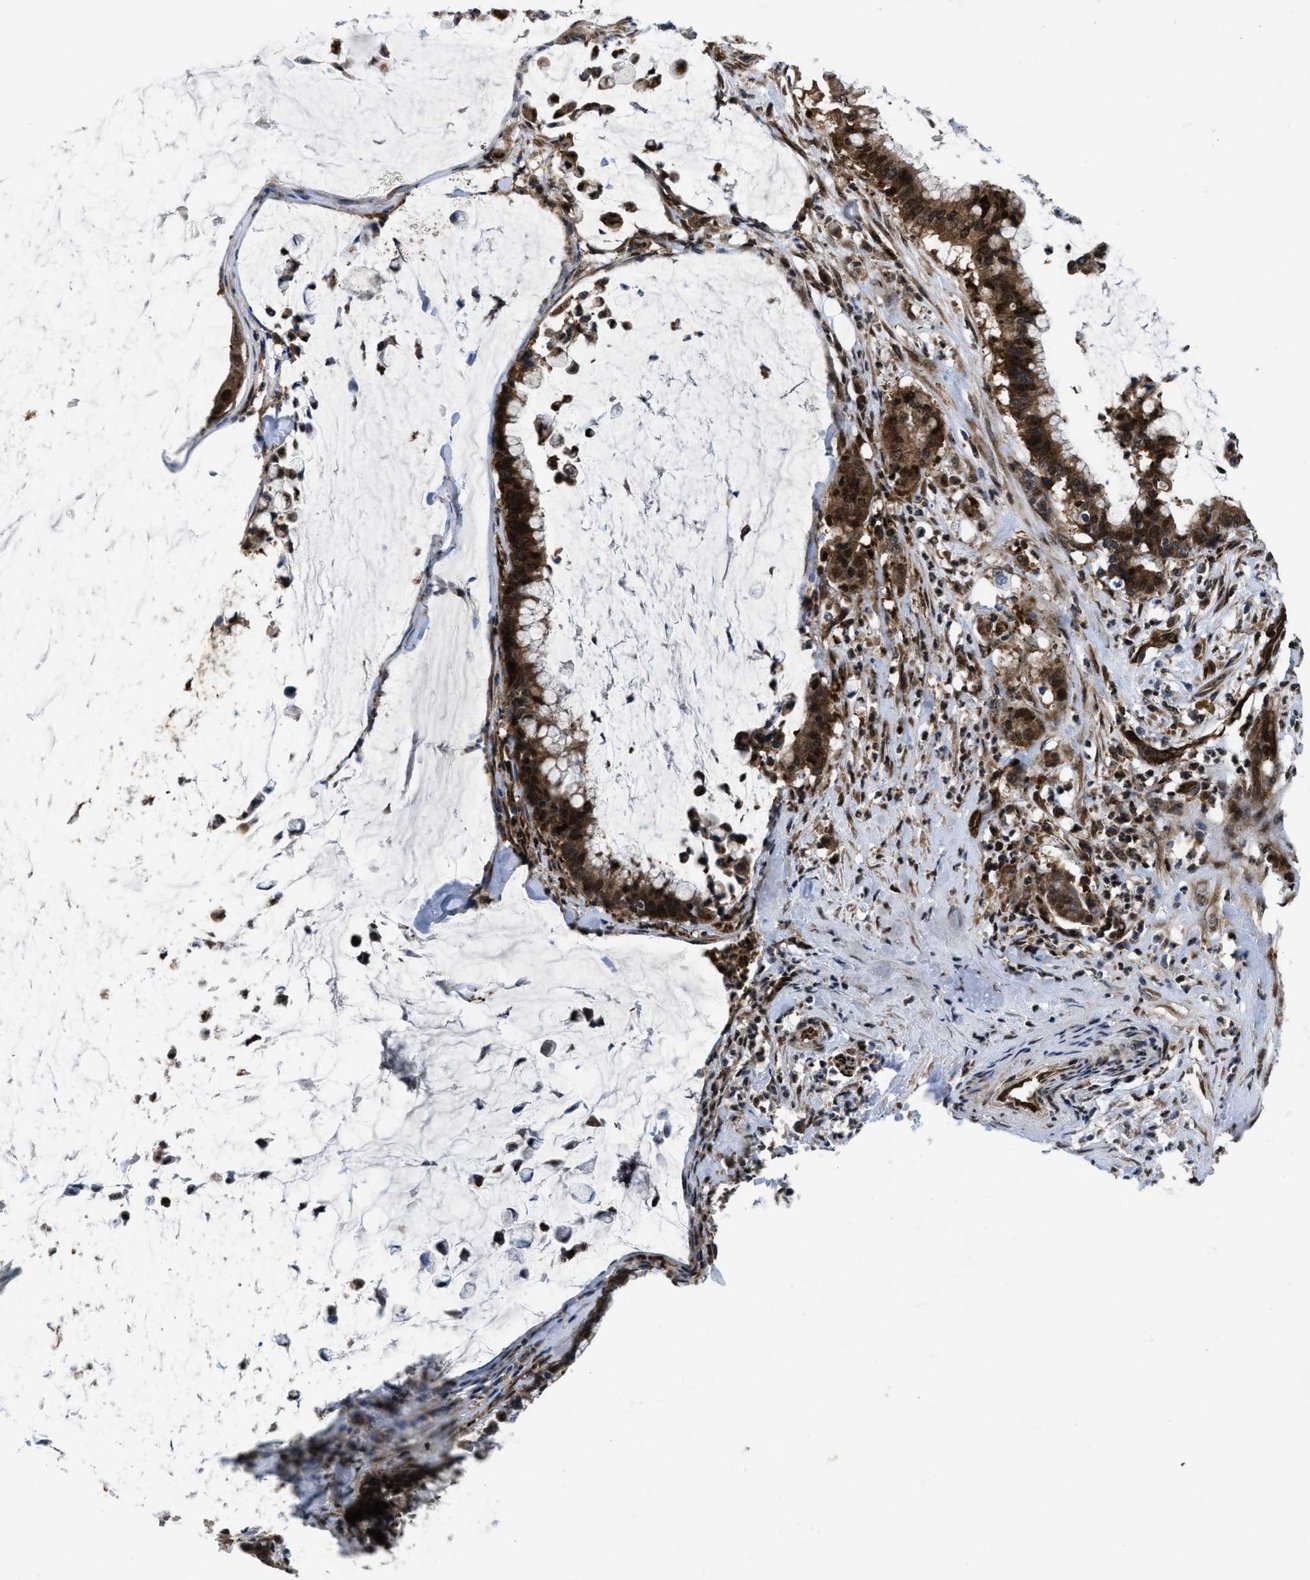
{"staining": {"intensity": "strong", "quantity": ">75%", "location": "cytoplasmic/membranous,nuclear"}, "tissue": "pancreatic cancer", "cell_type": "Tumor cells", "image_type": "cancer", "snomed": [{"axis": "morphology", "description": "Adenocarcinoma, NOS"}, {"axis": "topography", "description": "Pancreas"}], "caption": "High-power microscopy captured an IHC micrograph of pancreatic cancer, revealing strong cytoplasmic/membranous and nuclear positivity in approximately >75% of tumor cells.", "gene": "PPP2CB", "patient": {"sex": "male", "age": 41}}